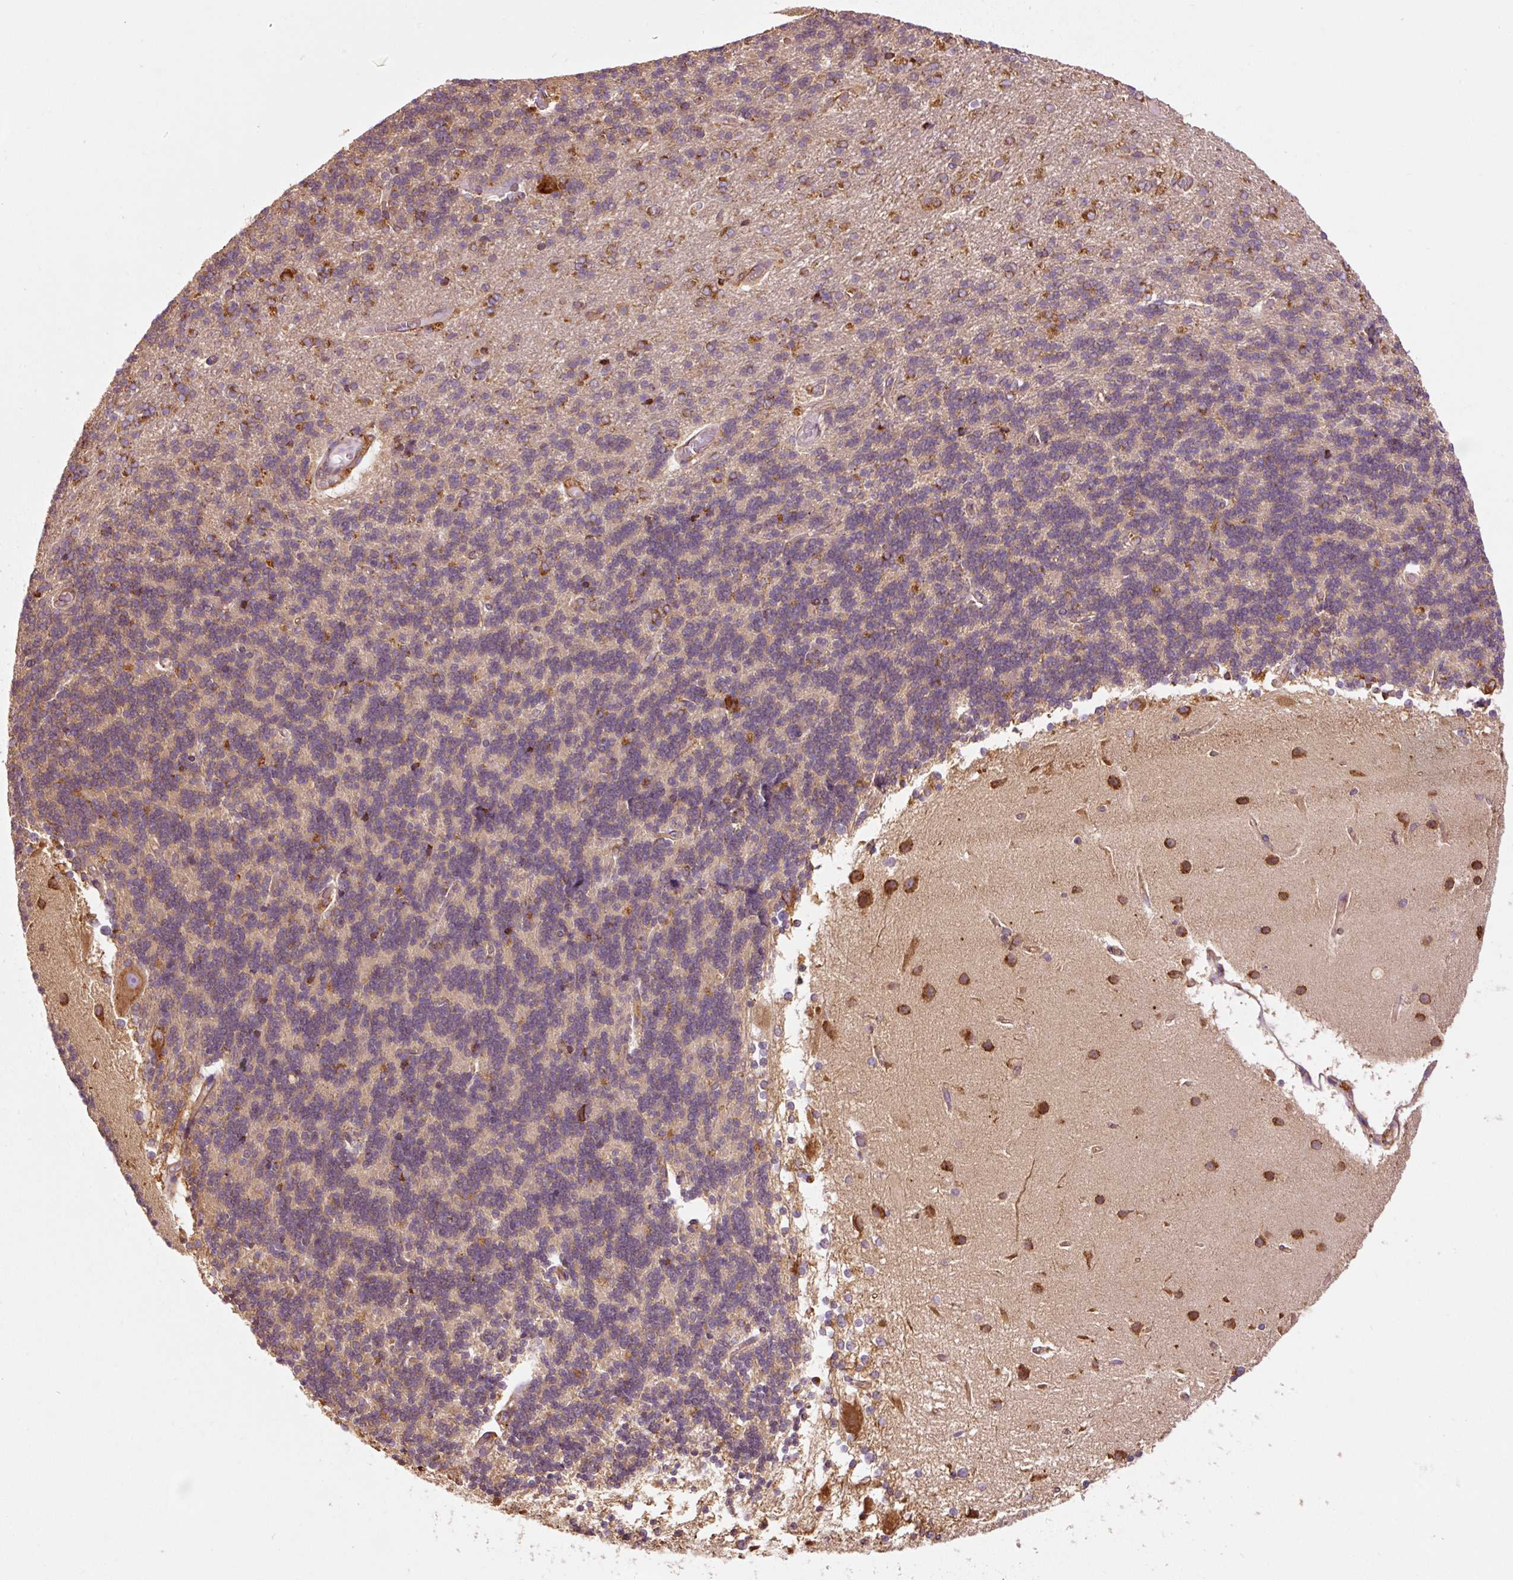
{"staining": {"intensity": "weak", "quantity": "25%-75%", "location": "cytoplasmic/membranous"}, "tissue": "cerebellum", "cell_type": "Cells in granular layer", "image_type": "normal", "snomed": [{"axis": "morphology", "description": "Normal tissue, NOS"}, {"axis": "topography", "description": "Cerebellum"}], "caption": "This is an image of immunohistochemistry (IHC) staining of unremarkable cerebellum, which shows weak staining in the cytoplasmic/membranous of cells in granular layer.", "gene": "ENSG00000256500", "patient": {"sex": "female", "age": 54}}